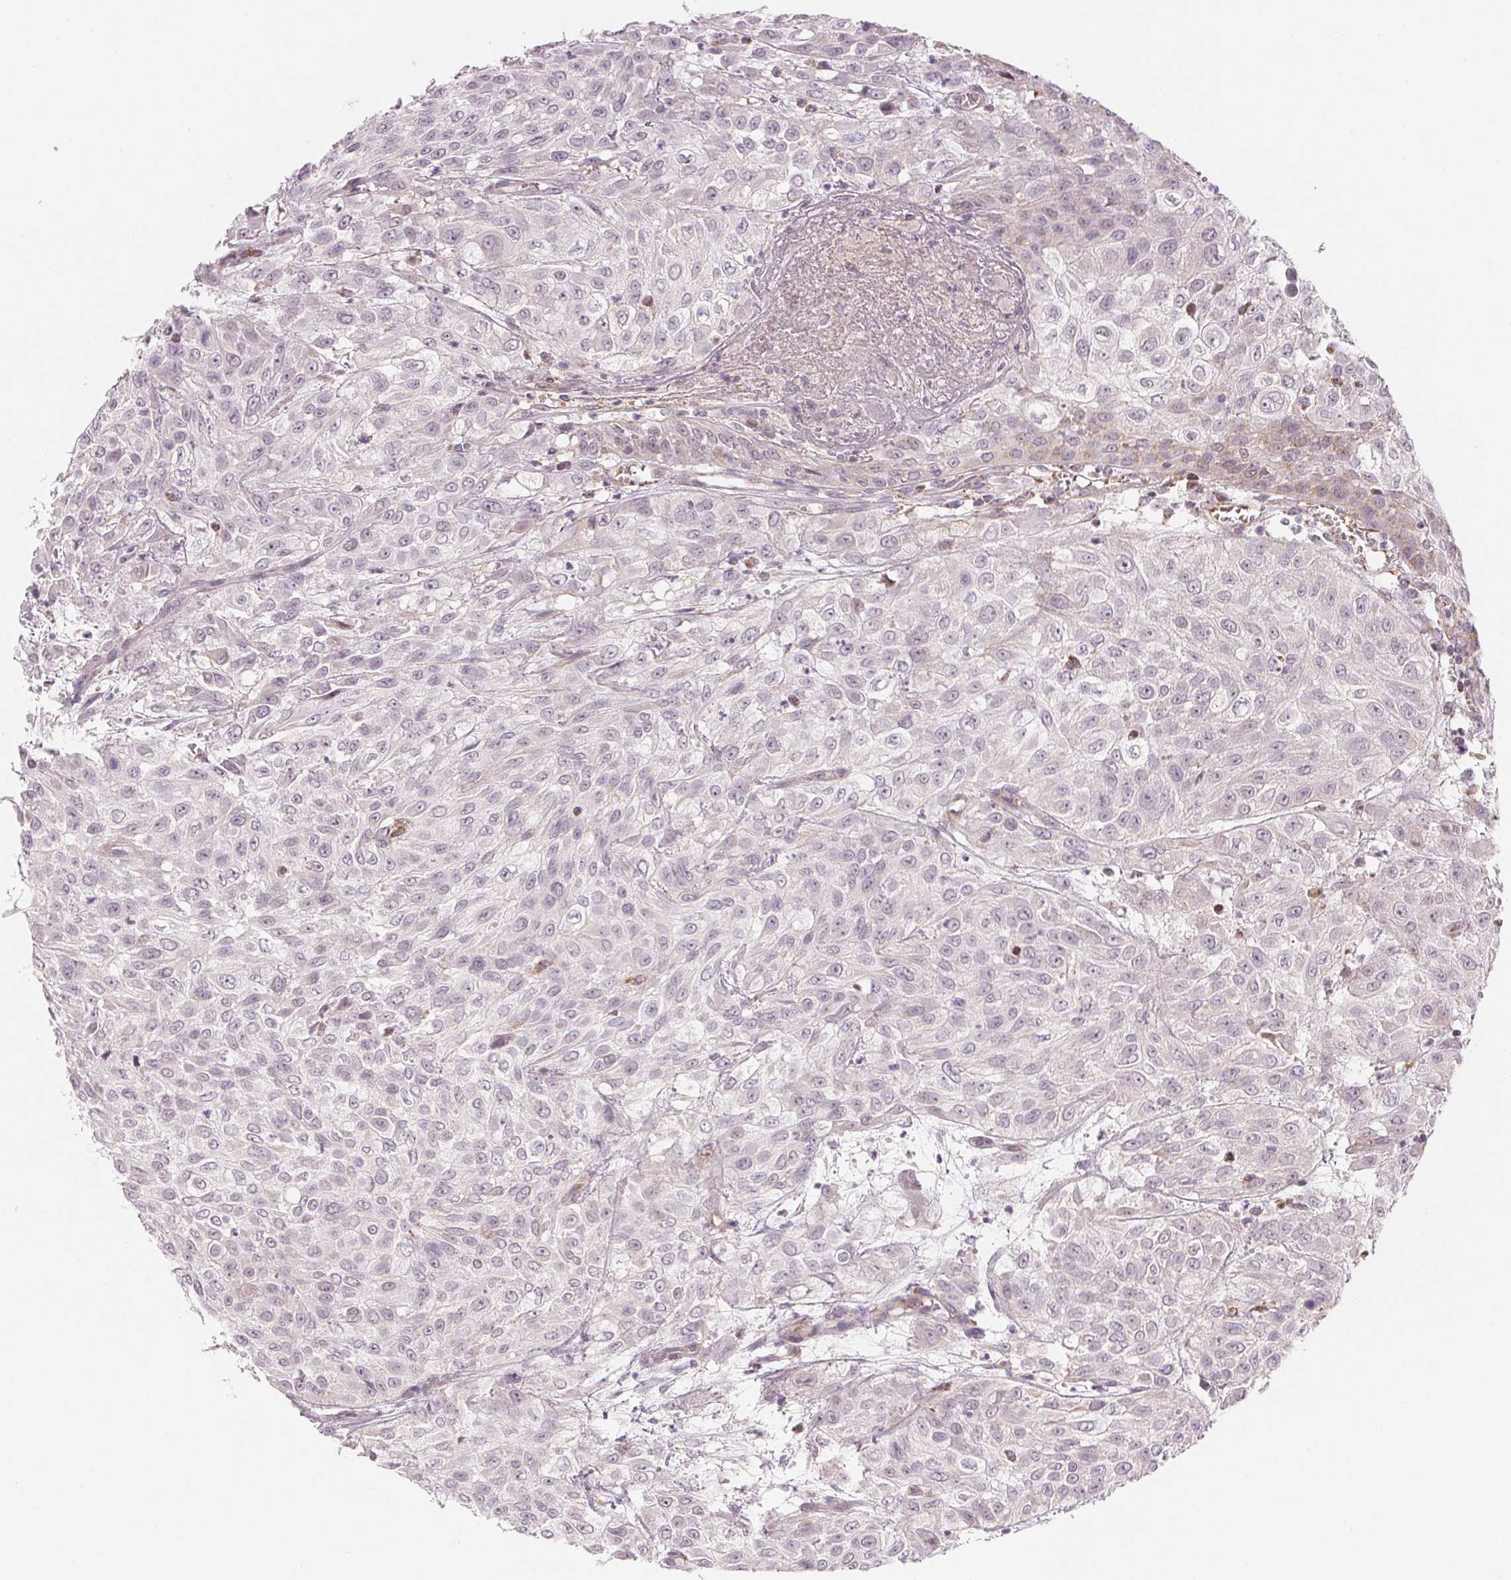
{"staining": {"intensity": "negative", "quantity": "none", "location": "none"}, "tissue": "urothelial cancer", "cell_type": "Tumor cells", "image_type": "cancer", "snomed": [{"axis": "morphology", "description": "Urothelial carcinoma, High grade"}, {"axis": "topography", "description": "Urinary bladder"}], "caption": "DAB immunohistochemical staining of human urothelial cancer exhibits no significant positivity in tumor cells. (Immunohistochemistry, brightfield microscopy, high magnification).", "gene": "HINT2", "patient": {"sex": "male", "age": 57}}